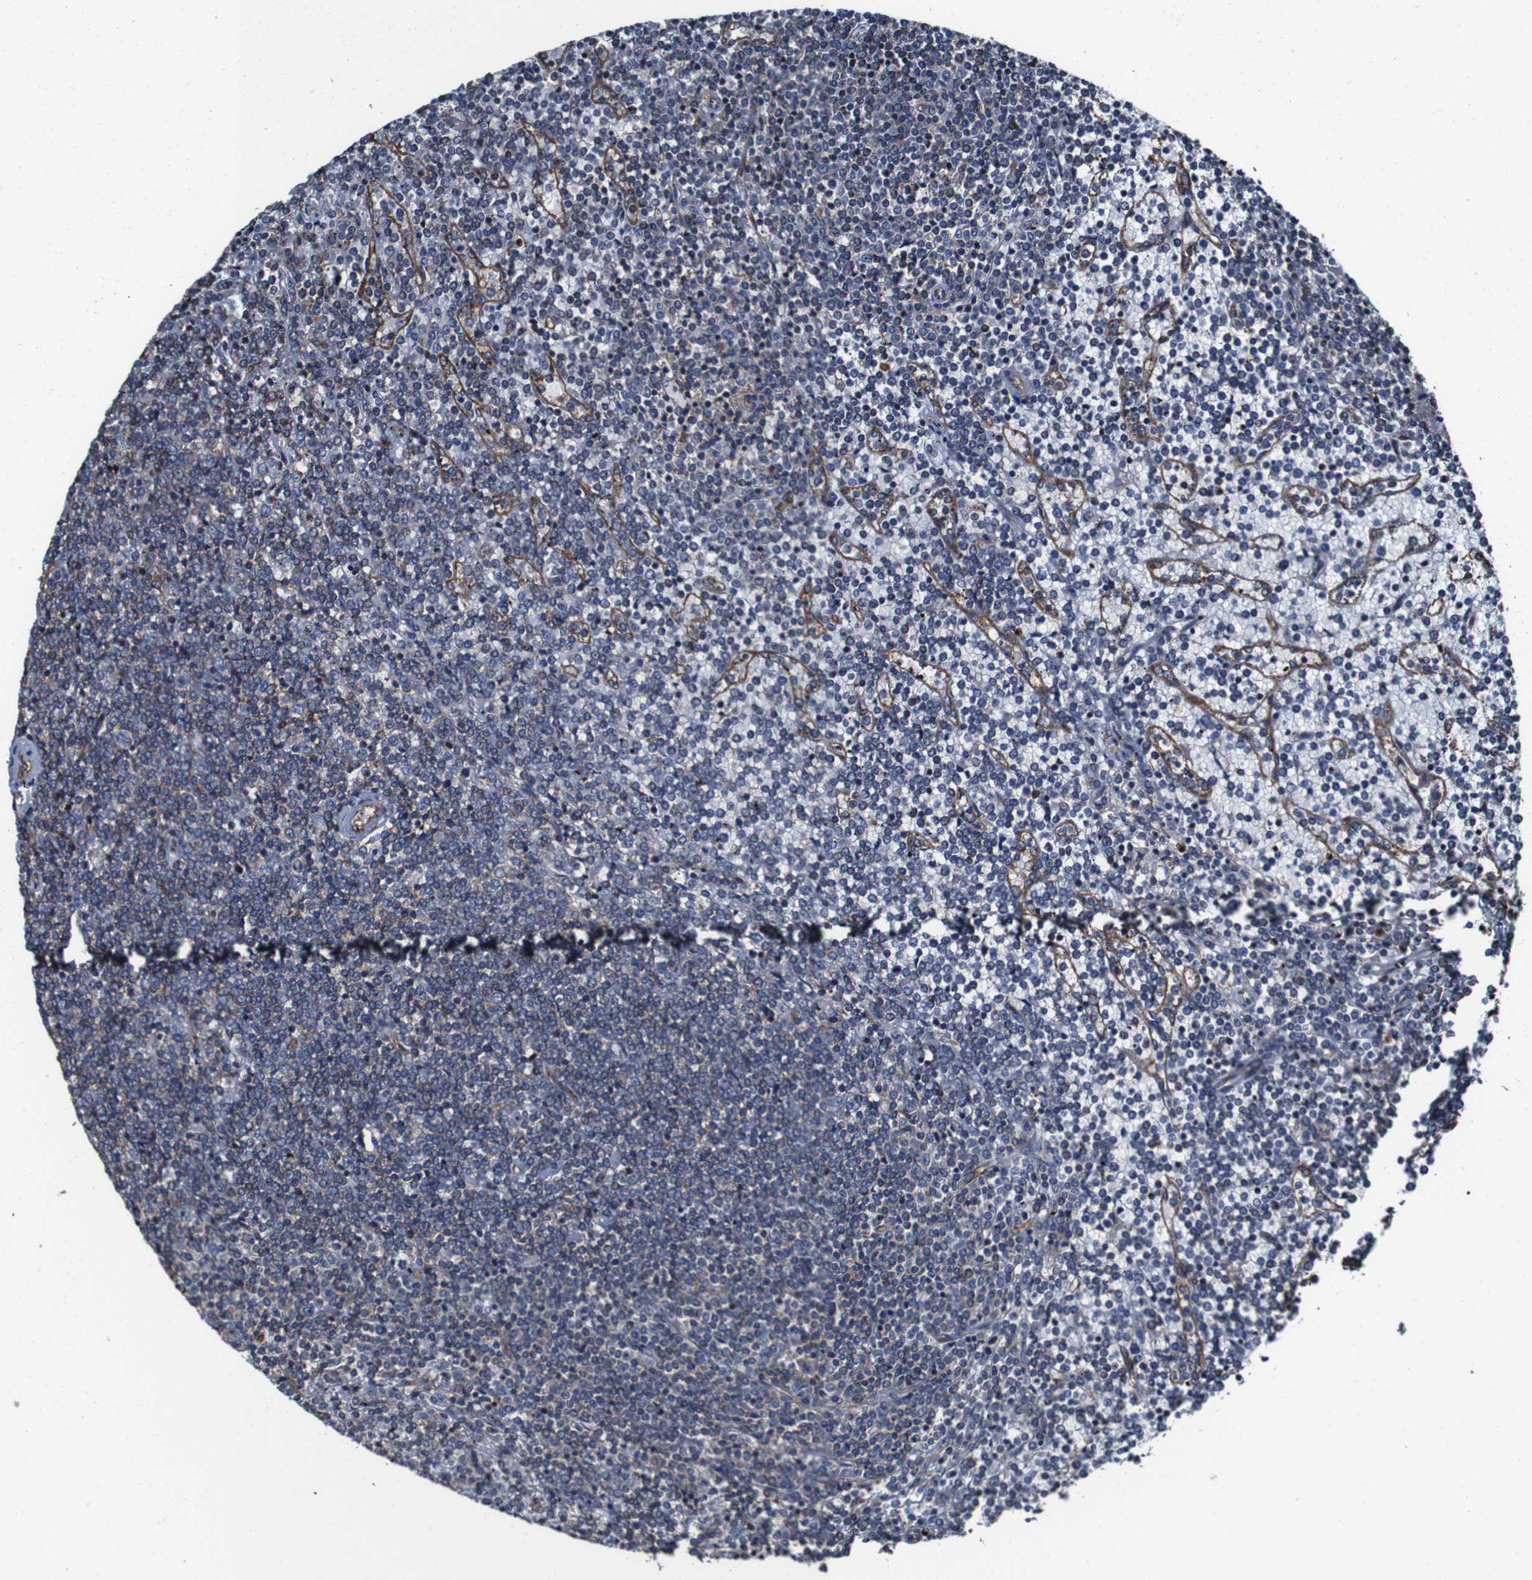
{"staining": {"intensity": "moderate", "quantity": "25%-75%", "location": "cytoplasmic/membranous"}, "tissue": "lymphoma", "cell_type": "Tumor cells", "image_type": "cancer", "snomed": [{"axis": "morphology", "description": "Malignant lymphoma, non-Hodgkin's type, Low grade"}, {"axis": "topography", "description": "Spleen"}], "caption": "Immunohistochemical staining of lymphoma reveals moderate cytoplasmic/membranous protein expression in about 25%-75% of tumor cells. The protein is shown in brown color, while the nuclei are stained blue.", "gene": "CSF1R", "patient": {"sex": "female", "age": 19}}